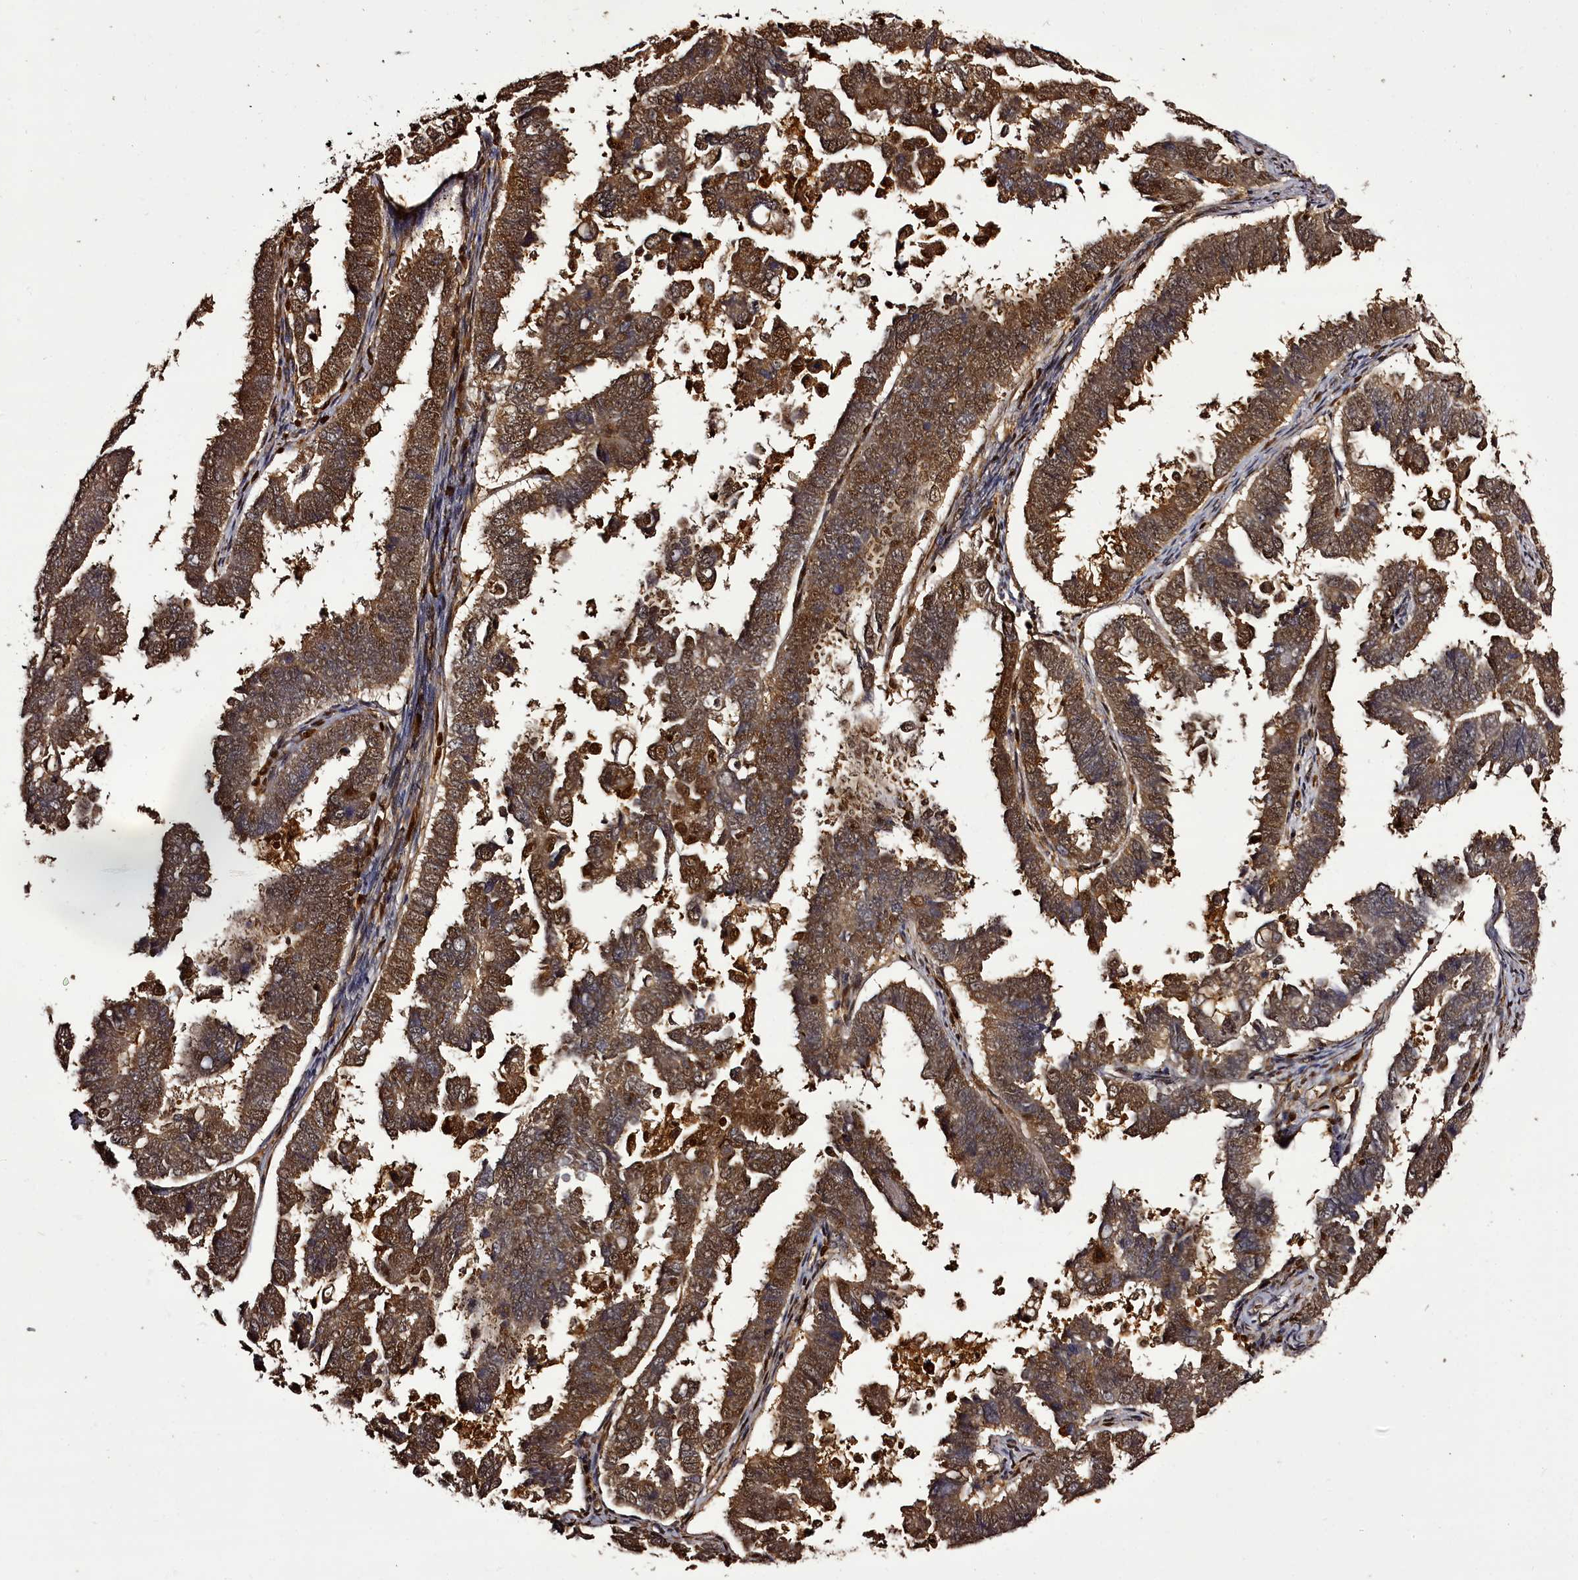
{"staining": {"intensity": "moderate", "quantity": ">75%", "location": "cytoplasmic/membranous,nuclear"}, "tissue": "endometrial cancer", "cell_type": "Tumor cells", "image_type": "cancer", "snomed": [{"axis": "morphology", "description": "Adenocarcinoma, NOS"}, {"axis": "topography", "description": "Endometrium"}], "caption": "Endometrial cancer (adenocarcinoma) stained with a protein marker reveals moderate staining in tumor cells.", "gene": "NPRL2", "patient": {"sex": "female", "age": 75}}